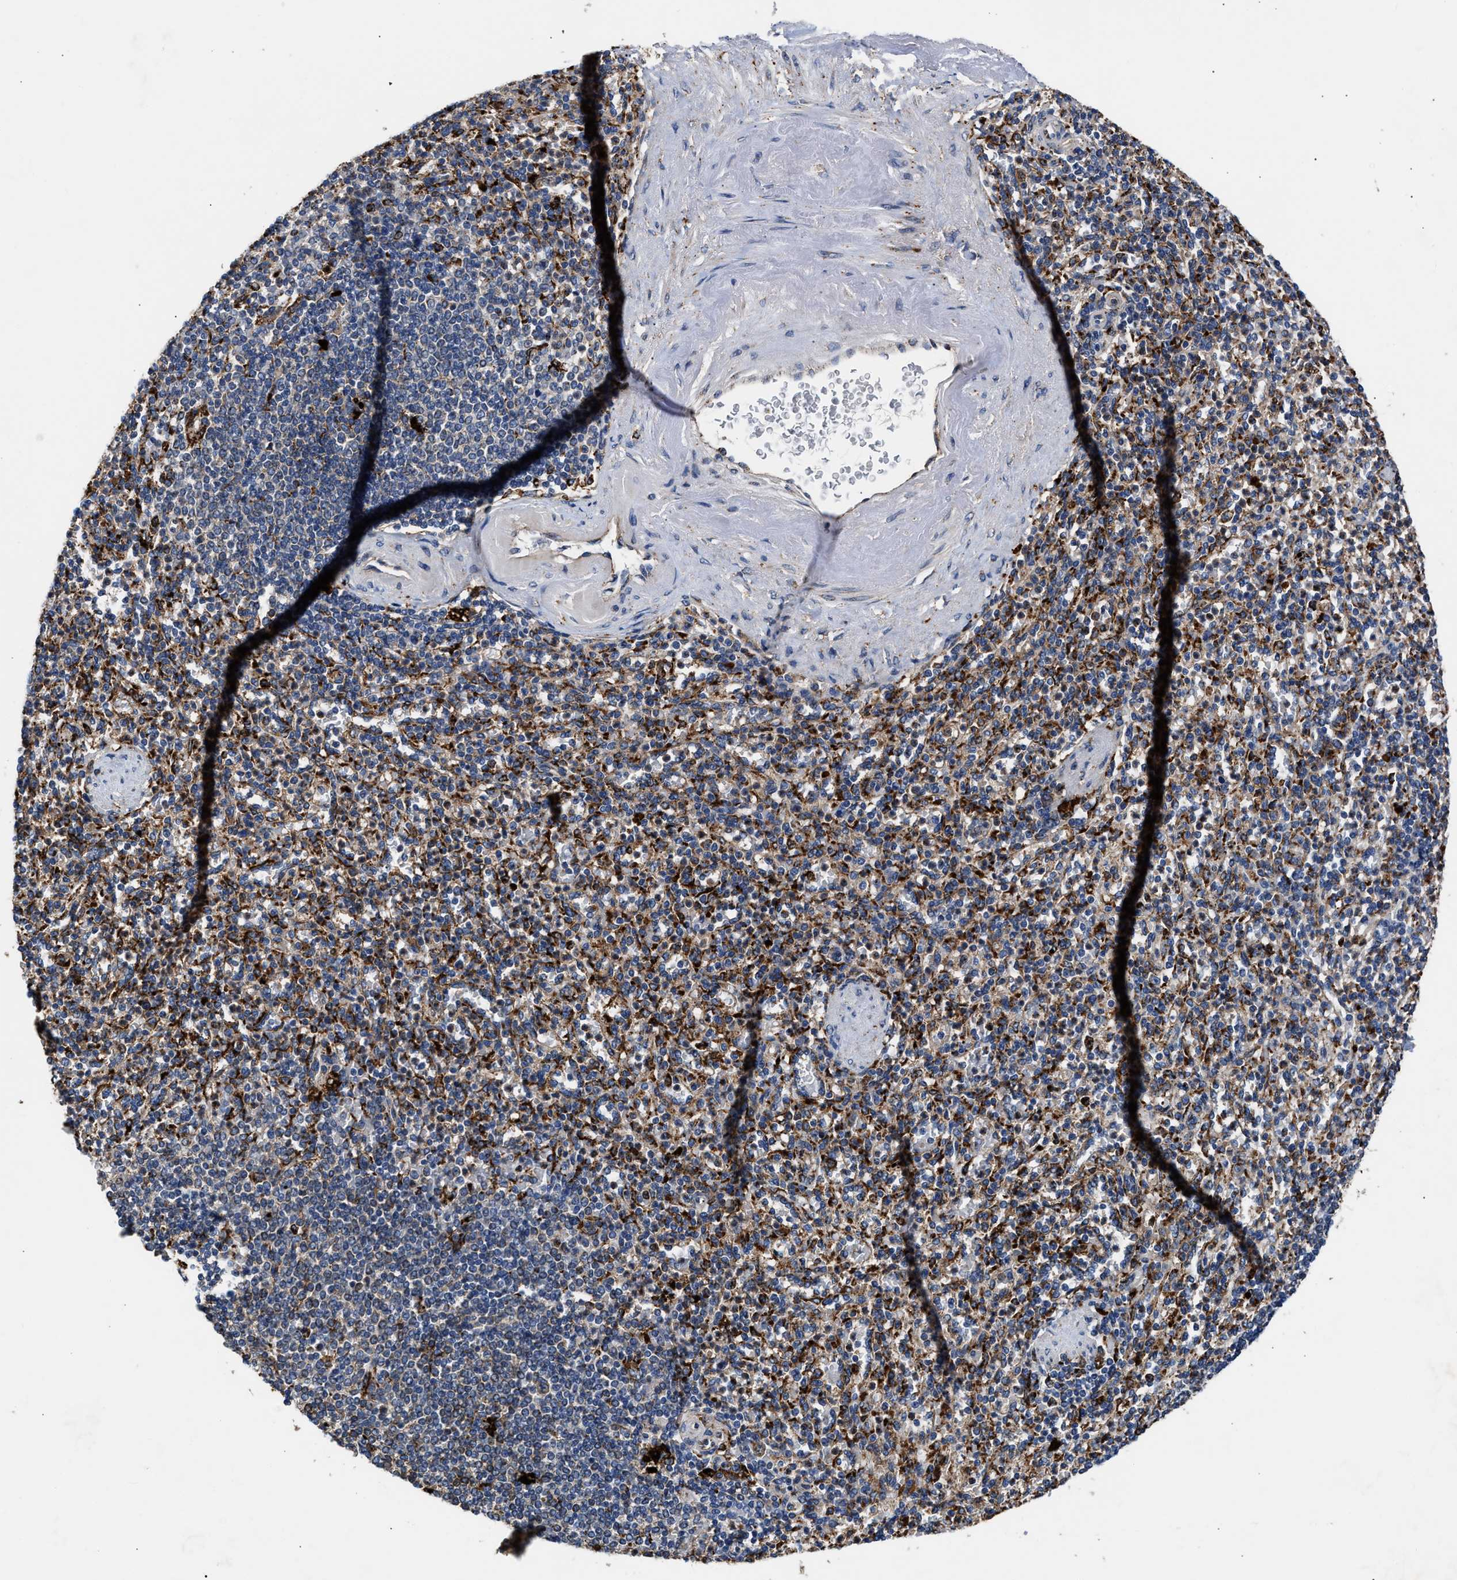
{"staining": {"intensity": "strong", "quantity": "25%-75%", "location": "cytoplasmic/membranous"}, "tissue": "spleen", "cell_type": "Cells in red pulp", "image_type": "normal", "snomed": [{"axis": "morphology", "description": "Normal tissue, NOS"}, {"axis": "topography", "description": "Spleen"}], "caption": "Spleen stained with DAB IHC displays high levels of strong cytoplasmic/membranous expression in about 25%-75% of cells in red pulp.", "gene": "CCDC146", "patient": {"sex": "female", "age": 74}}